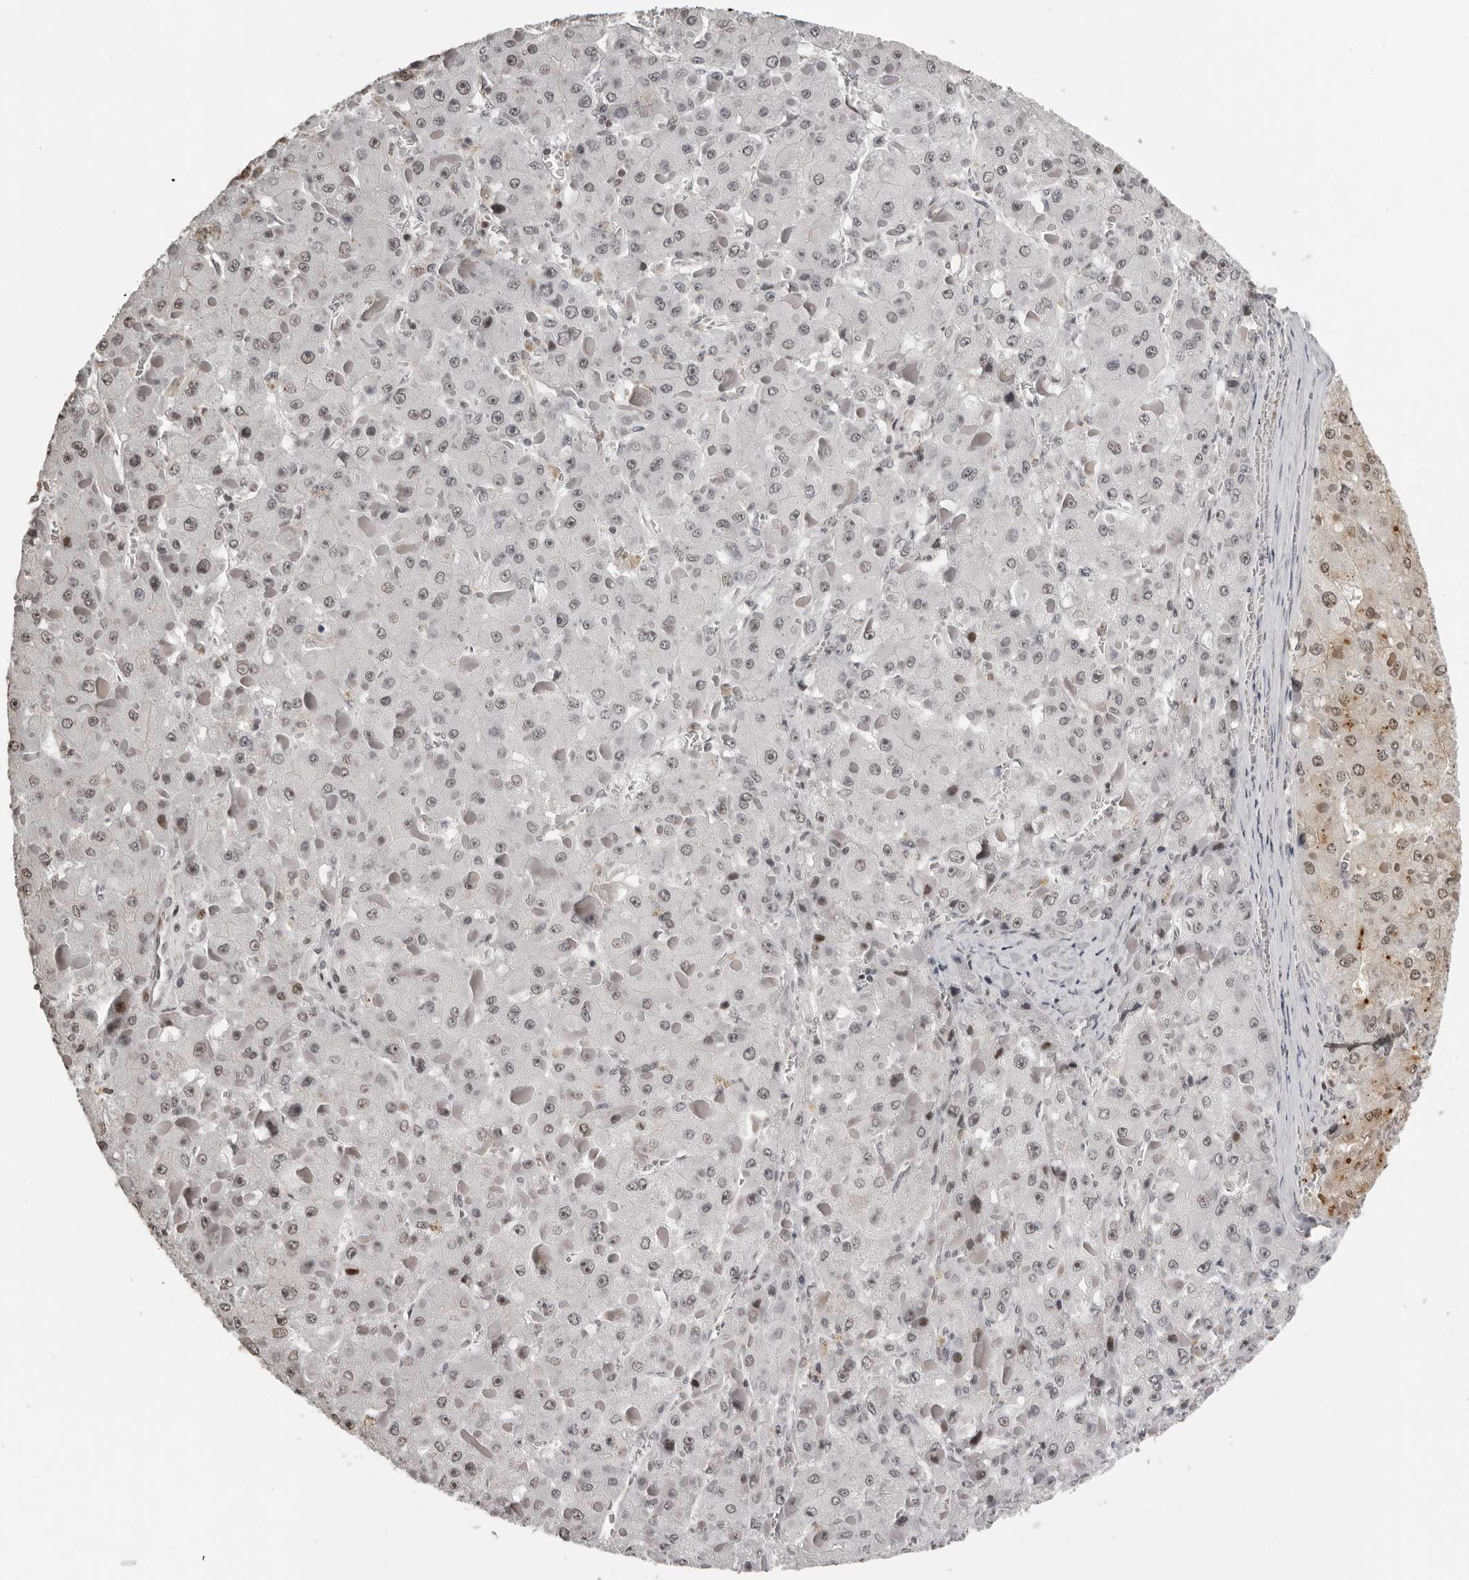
{"staining": {"intensity": "weak", "quantity": "<25%", "location": "nuclear"}, "tissue": "liver cancer", "cell_type": "Tumor cells", "image_type": "cancer", "snomed": [{"axis": "morphology", "description": "Carcinoma, Hepatocellular, NOS"}, {"axis": "topography", "description": "Liver"}], "caption": "Immunohistochemical staining of human liver hepatocellular carcinoma reveals no significant expression in tumor cells.", "gene": "ORC1", "patient": {"sex": "female", "age": 73}}